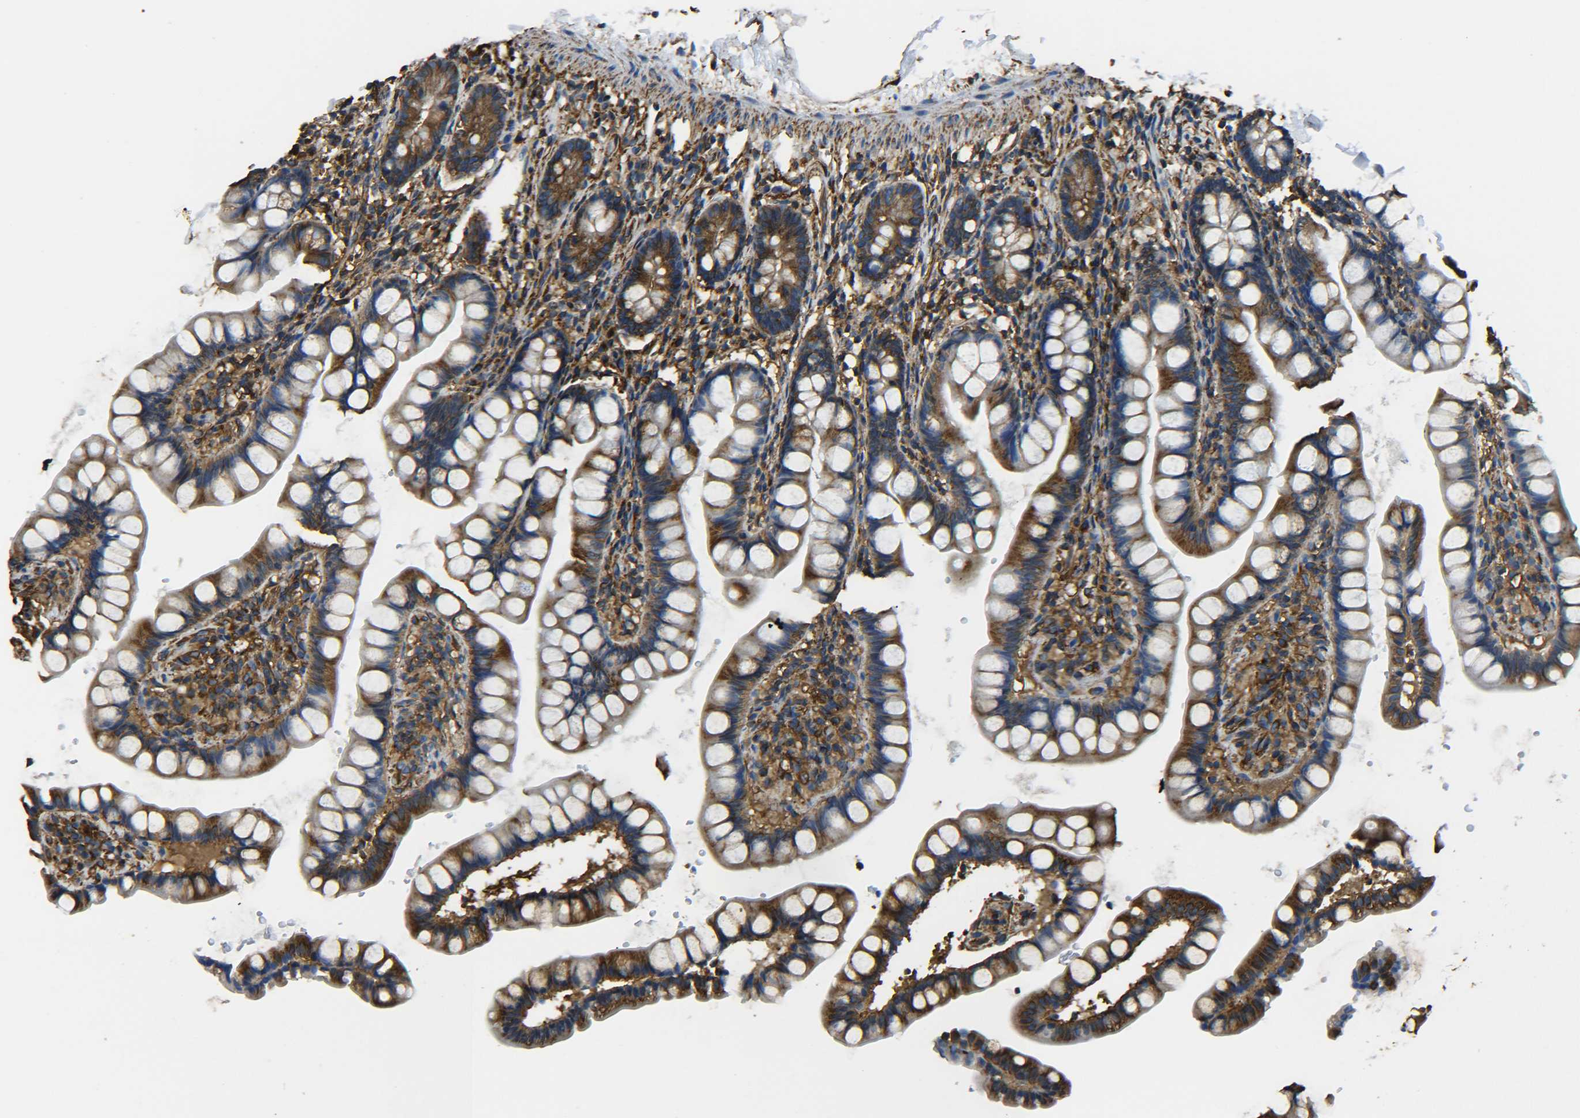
{"staining": {"intensity": "moderate", "quantity": ">75%", "location": "cytoplasmic/membranous"}, "tissue": "small intestine", "cell_type": "Glandular cells", "image_type": "normal", "snomed": [{"axis": "morphology", "description": "Normal tissue, NOS"}, {"axis": "topography", "description": "Small intestine"}], "caption": "Immunohistochemistry (IHC) photomicrograph of benign human small intestine stained for a protein (brown), which displays medium levels of moderate cytoplasmic/membranous positivity in about >75% of glandular cells.", "gene": "TUBB", "patient": {"sex": "female", "age": 84}}